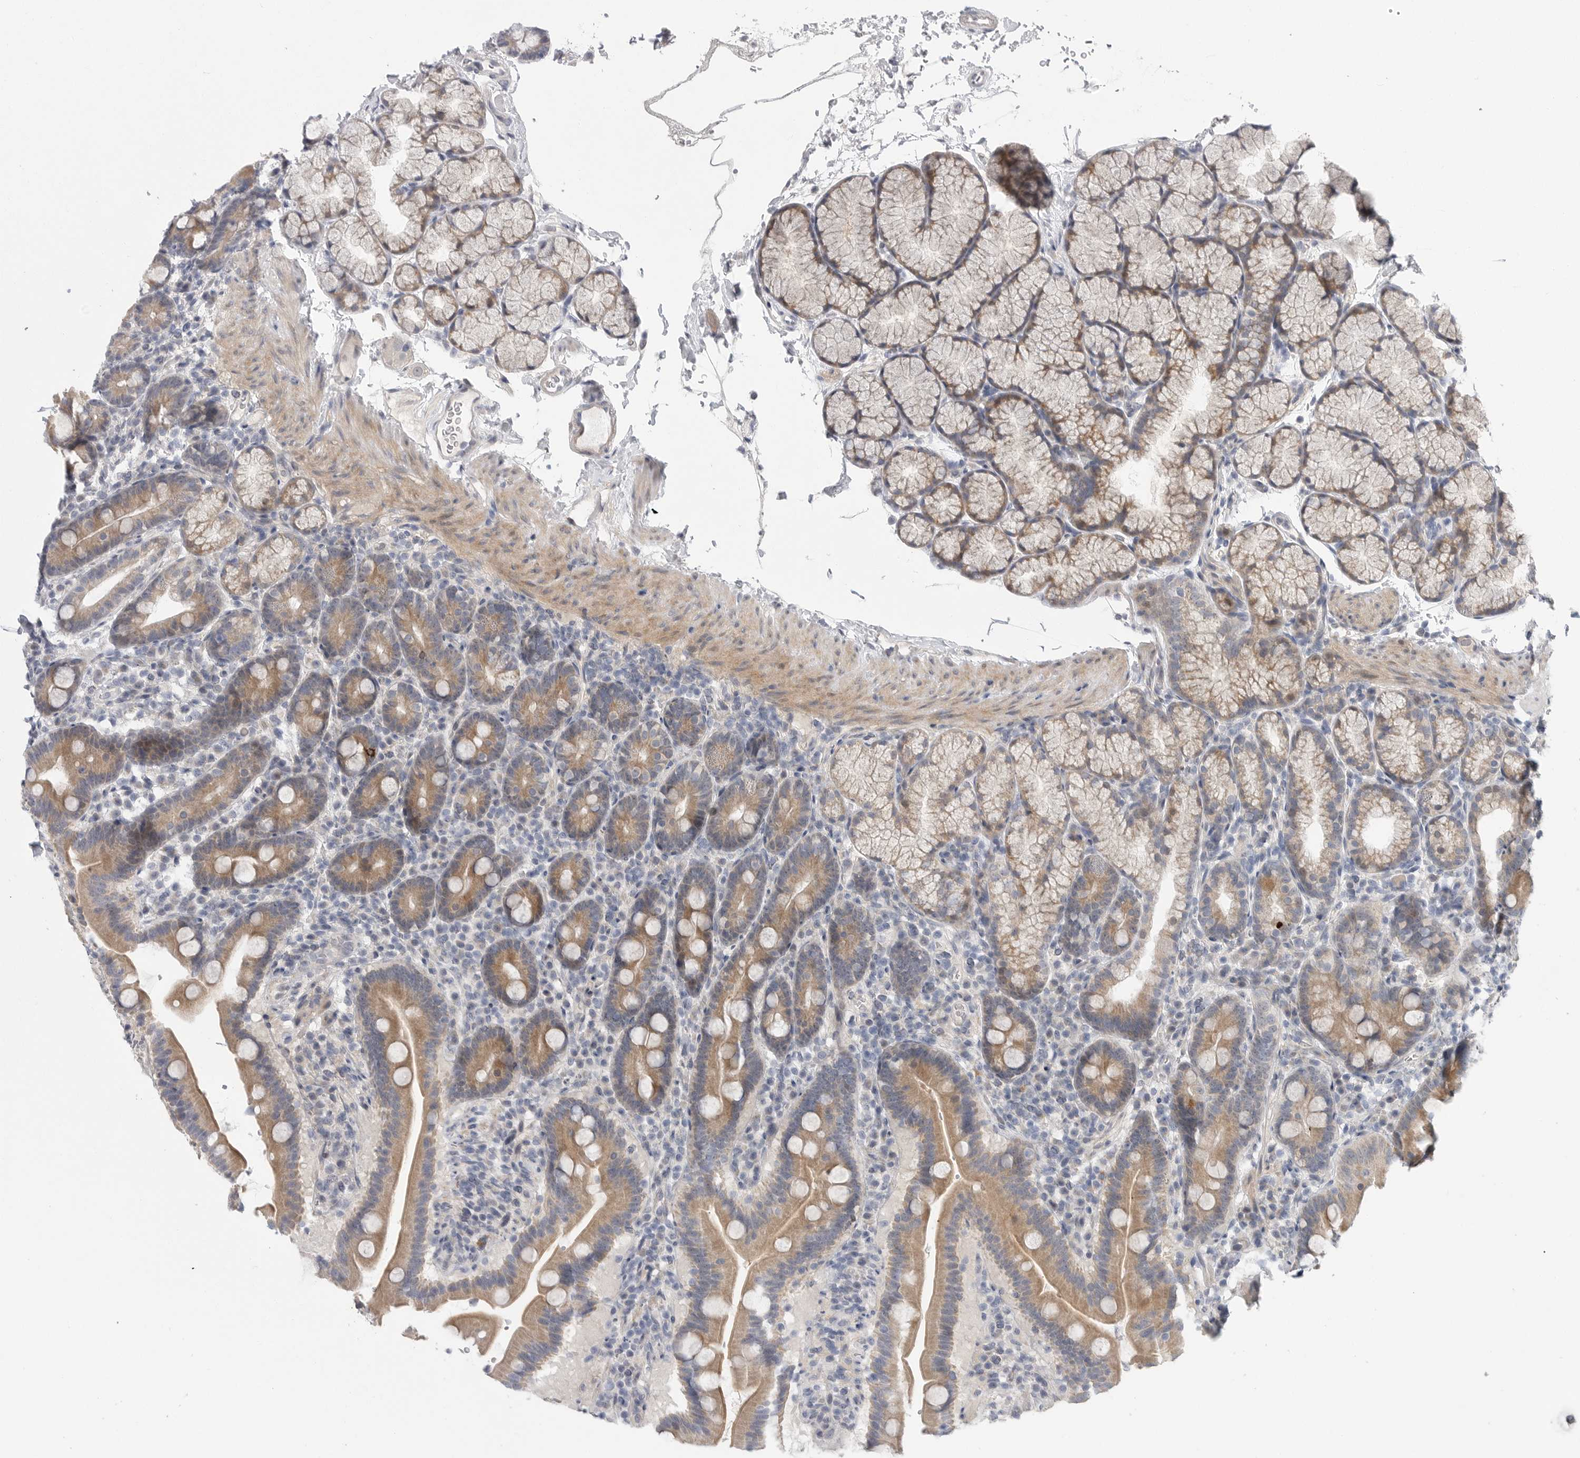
{"staining": {"intensity": "moderate", "quantity": ">75%", "location": "cytoplasmic/membranous"}, "tissue": "duodenum", "cell_type": "Glandular cells", "image_type": "normal", "snomed": [{"axis": "morphology", "description": "Normal tissue, NOS"}, {"axis": "topography", "description": "Duodenum"}], "caption": "DAB (3,3'-diaminobenzidine) immunohistochemical staining of unremarkable human duodenum shows moderate cytoplasmic/membranous protein expression in about >75% of glandular cells.", "gene": "FBXO43", "patient": {"sex": "male", "age": 54}}